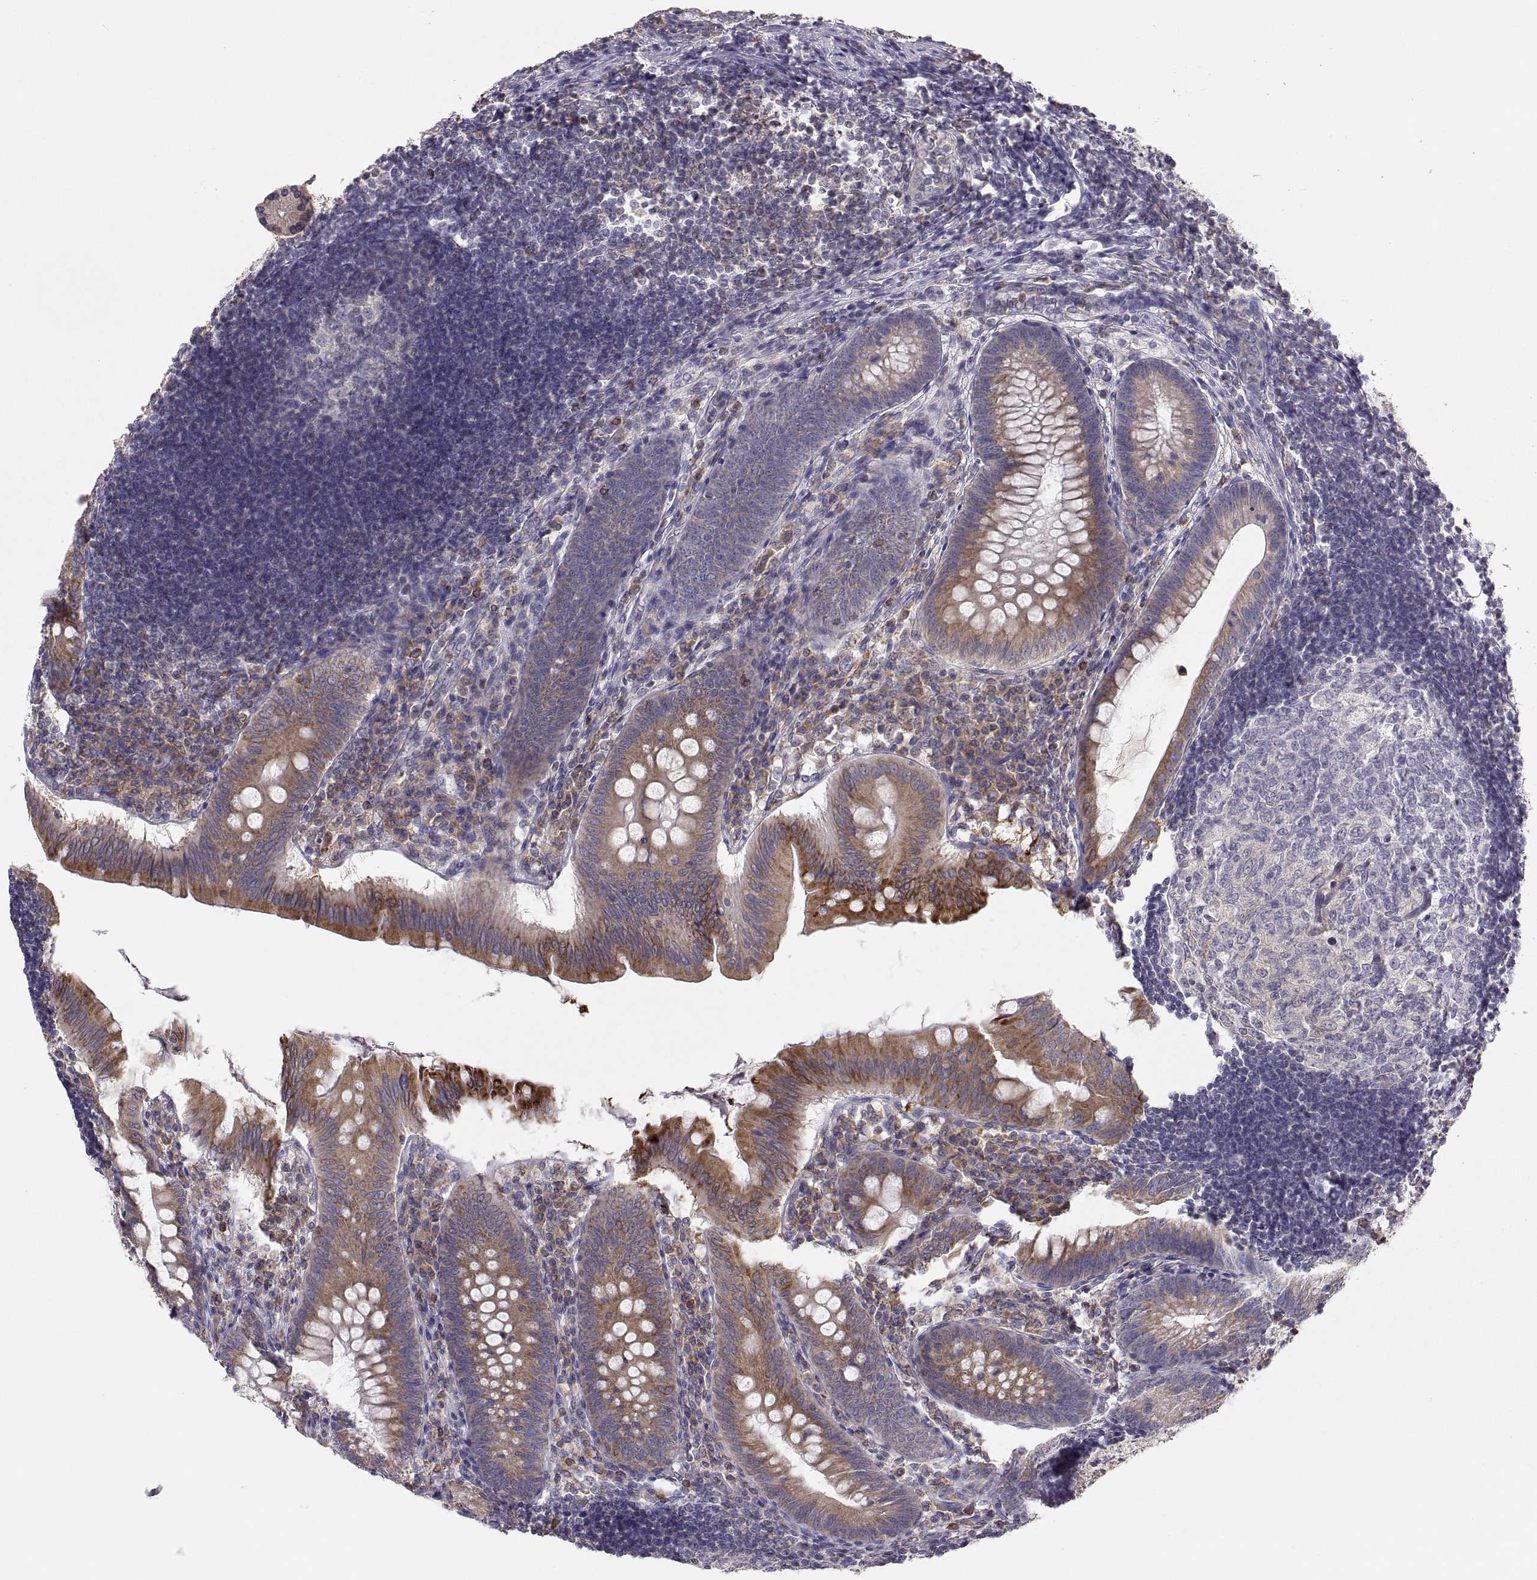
{"staining": {"intensity": "moderate", "quantity": ">75%", "location": "cytoplasmic/membranous"}, "tissue": "appendix", "cell_type": "Glandular cells", "image_type": "normal", "snomed": [{"axis": "morphology", "description": "Normal tissue, NOS"}, {"axis": "morphology", "description": "Inflammation, NOS"}, {"axis": "topography", "description": "Appendix"}], "caption": "Immunohistochemistry (IHC) of benign human appendix demonstrates medium levels of moderate cytoplasmic/membranous positivity in approximately >75% of glandular cells. The protein is stained brown, and the nuclei are stained in blue (DAB IHC with brightfield microscopy, high magnification).", "gene": "ERO1A", "patient": {"sex": "male", "age": 16}}